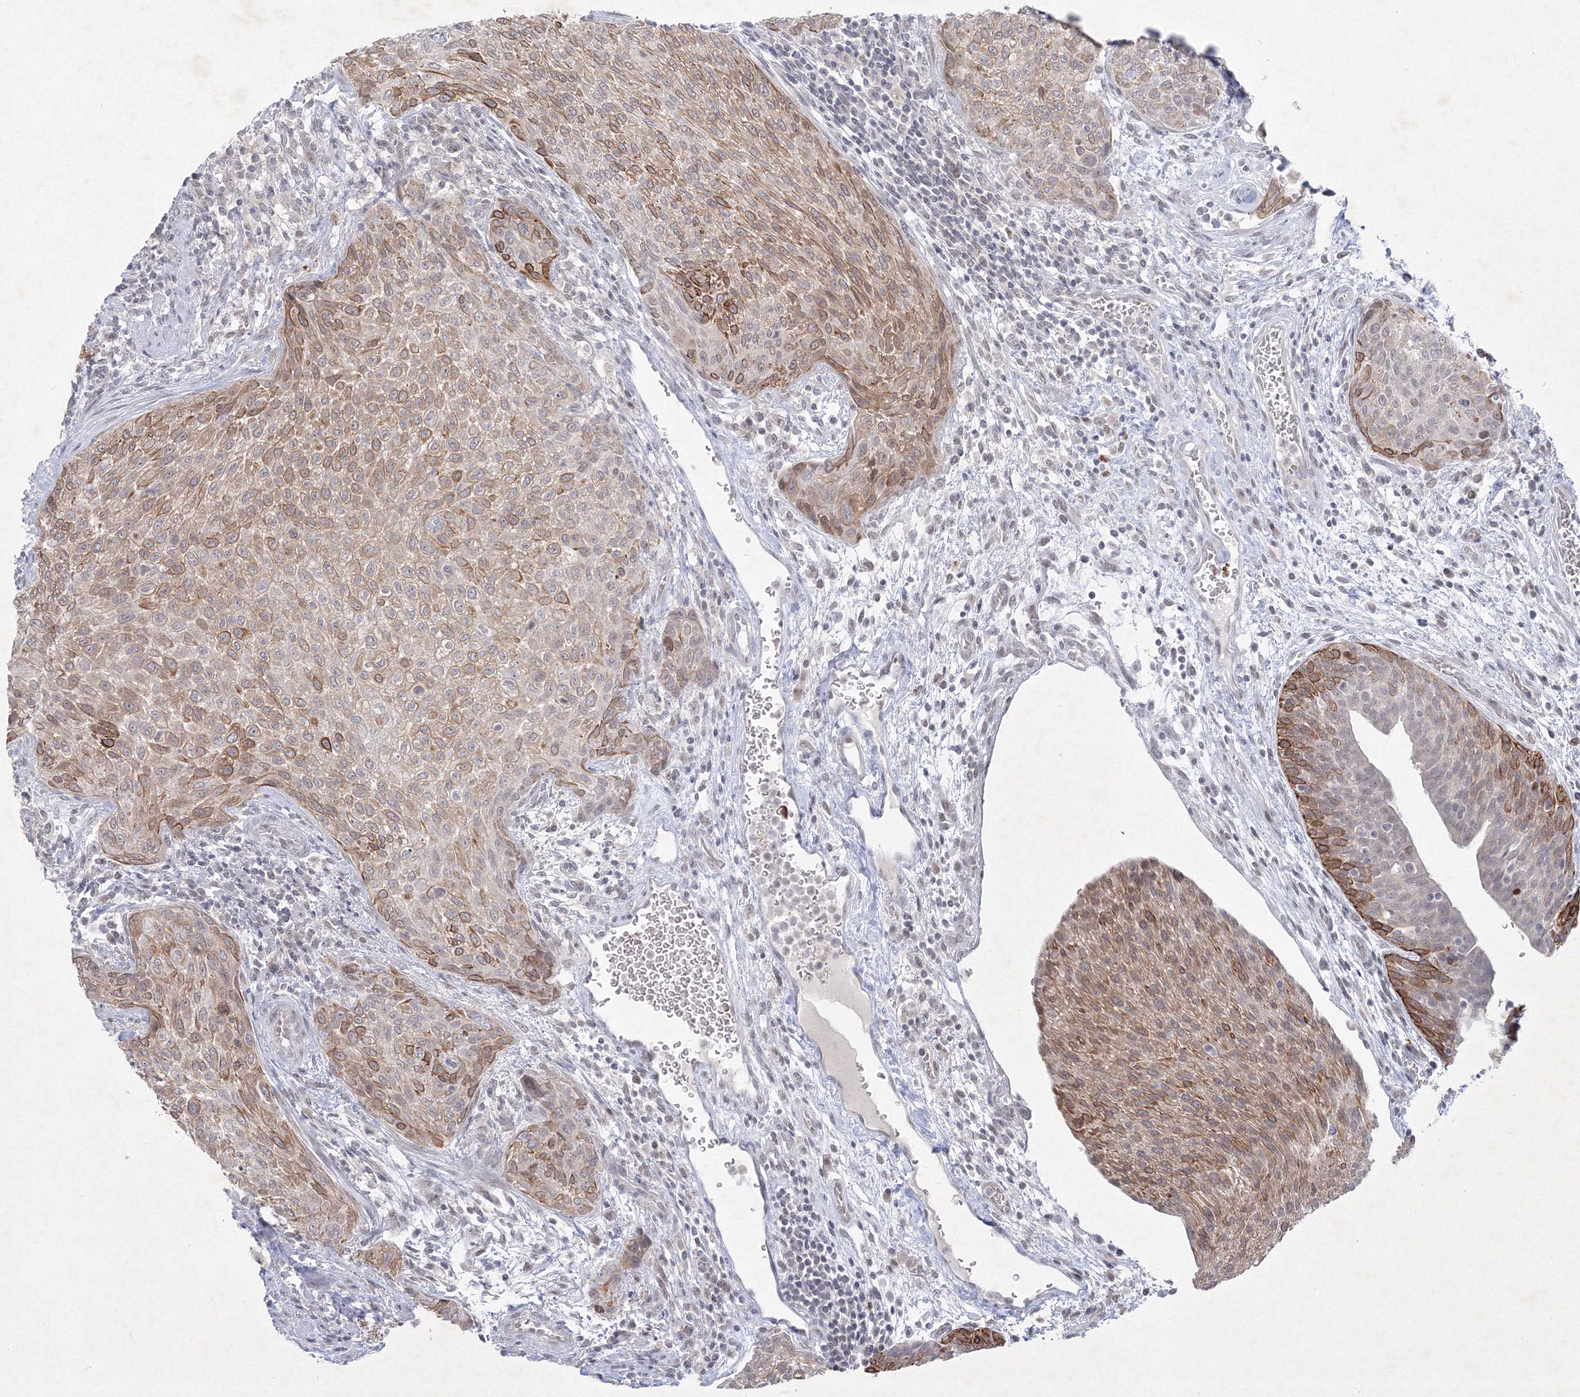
{"staining": {"intensity": "moderate", "quantity": ">75%", "location": "cytoplasmic/membranous"}, "tissue": "urothelial cancer", "cell_type": "Tumor cells", "image_type": "cancer", "snomed": [{"axis": "morphology", "description": "Urothelial carcinoma, High grade"}, {"axis": "topography", "description": "Urinary bladder"}], "caption": "This photomicrograph displays immunohistochemistry (IHC) staining of human high-grade urothelial carcinoma, with medium moderate cytoplasmic/membranous expression in approximately >75% of tumor cells.", "gene": "NXPE3", "patient": {"sex": "male", "age": 35}}